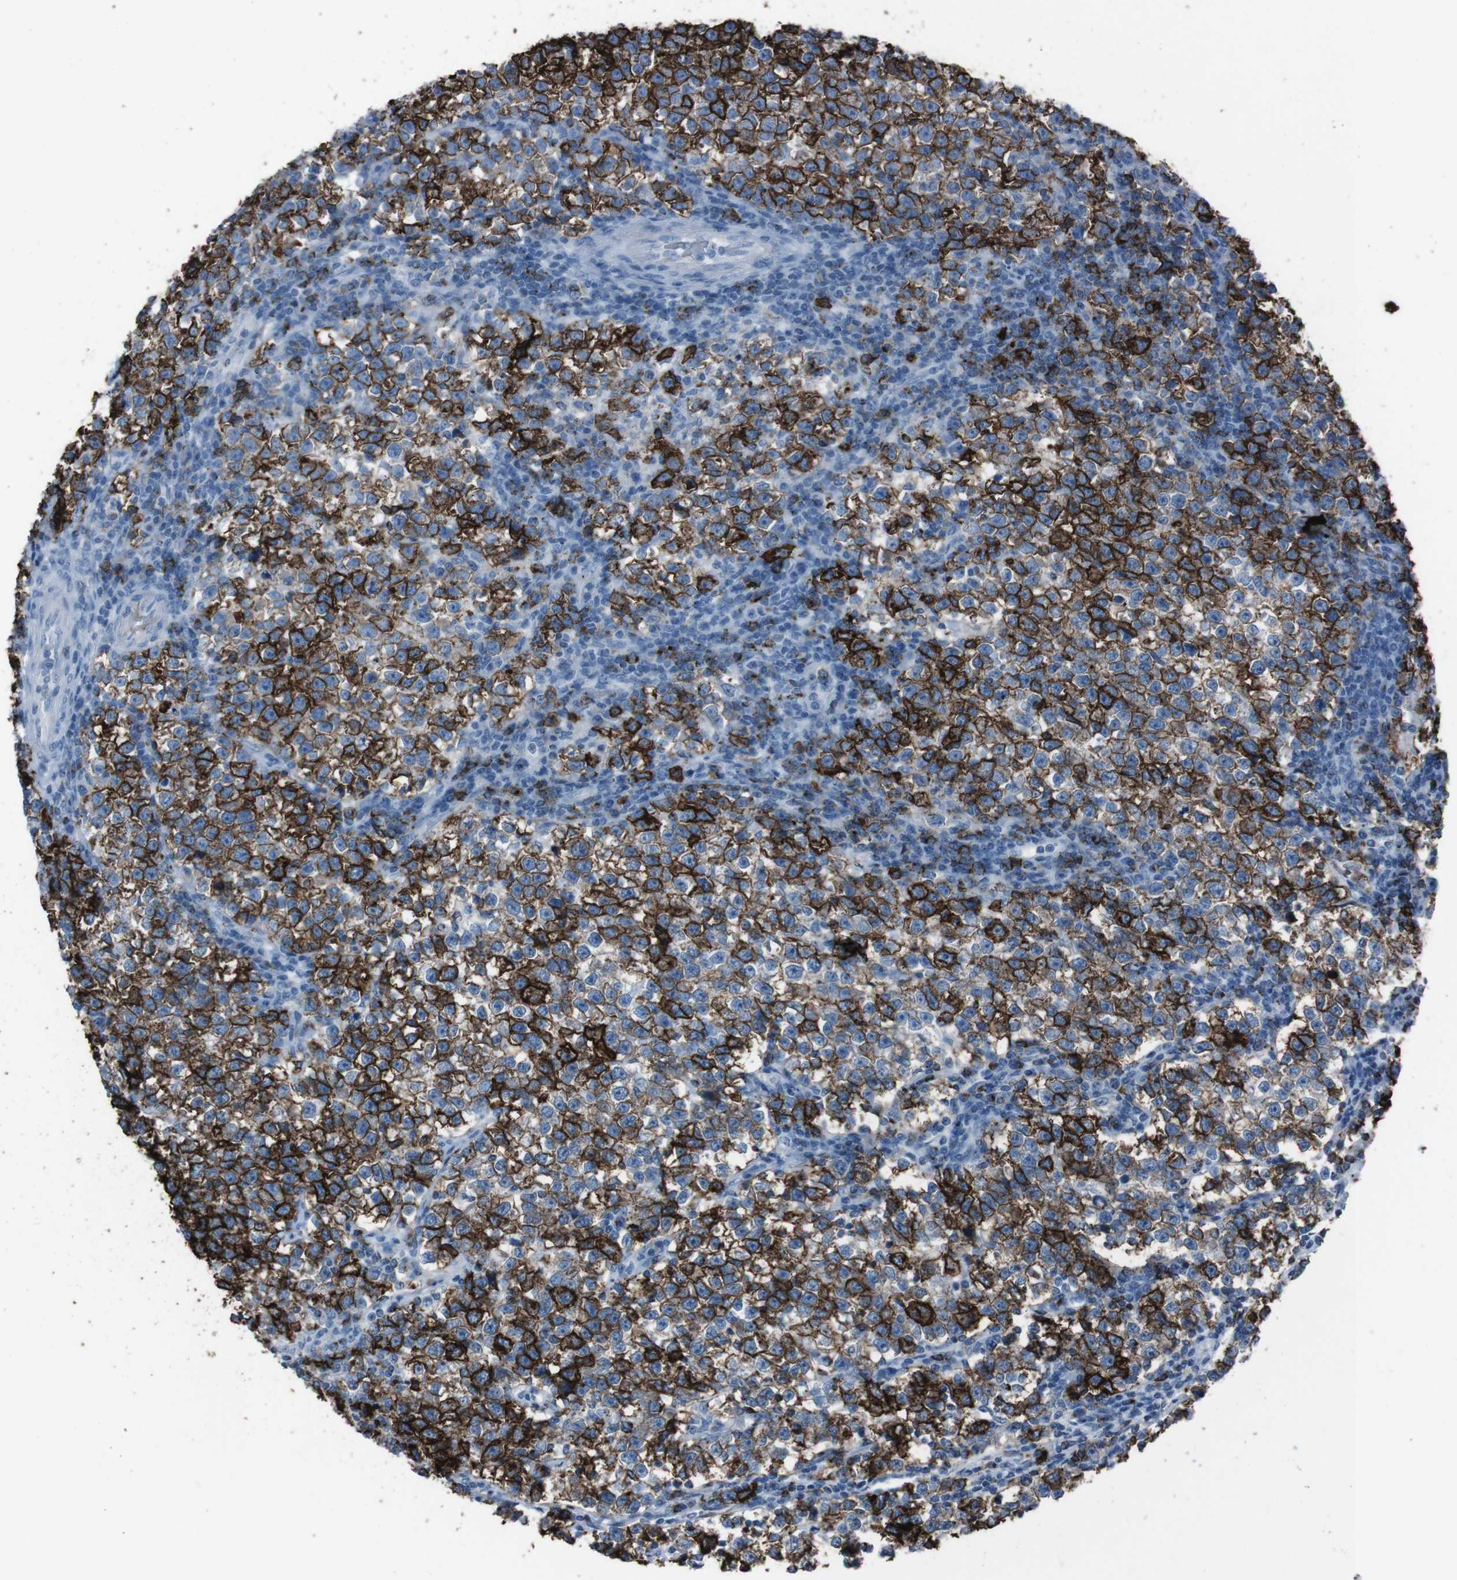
{"staining": {"intensity": "strong", "quantity": "25%-75%", "location": "cytoplasmic/membranous"}, "tissue": "testis cancer", "cell_type": "Tumor cells", "image_type": "cancer", "snomed": [{"axis": "morphology", "description": "Normal tissue, NOS"}, {"axis": "morphology", "description": "Seminoma, NOS"}, {"axis": "topography", "description": "Testis"}], "caption": "DAB (3,3'-diaminobenzidine) immunohistochemical staining of human testis cancer exhibits strong cytoplasmic/membranous protein positivity in about 25%-75% of tumor cells.", "gene": "ST6GAL1", "patient": {"sex": "male", "age": 43}}